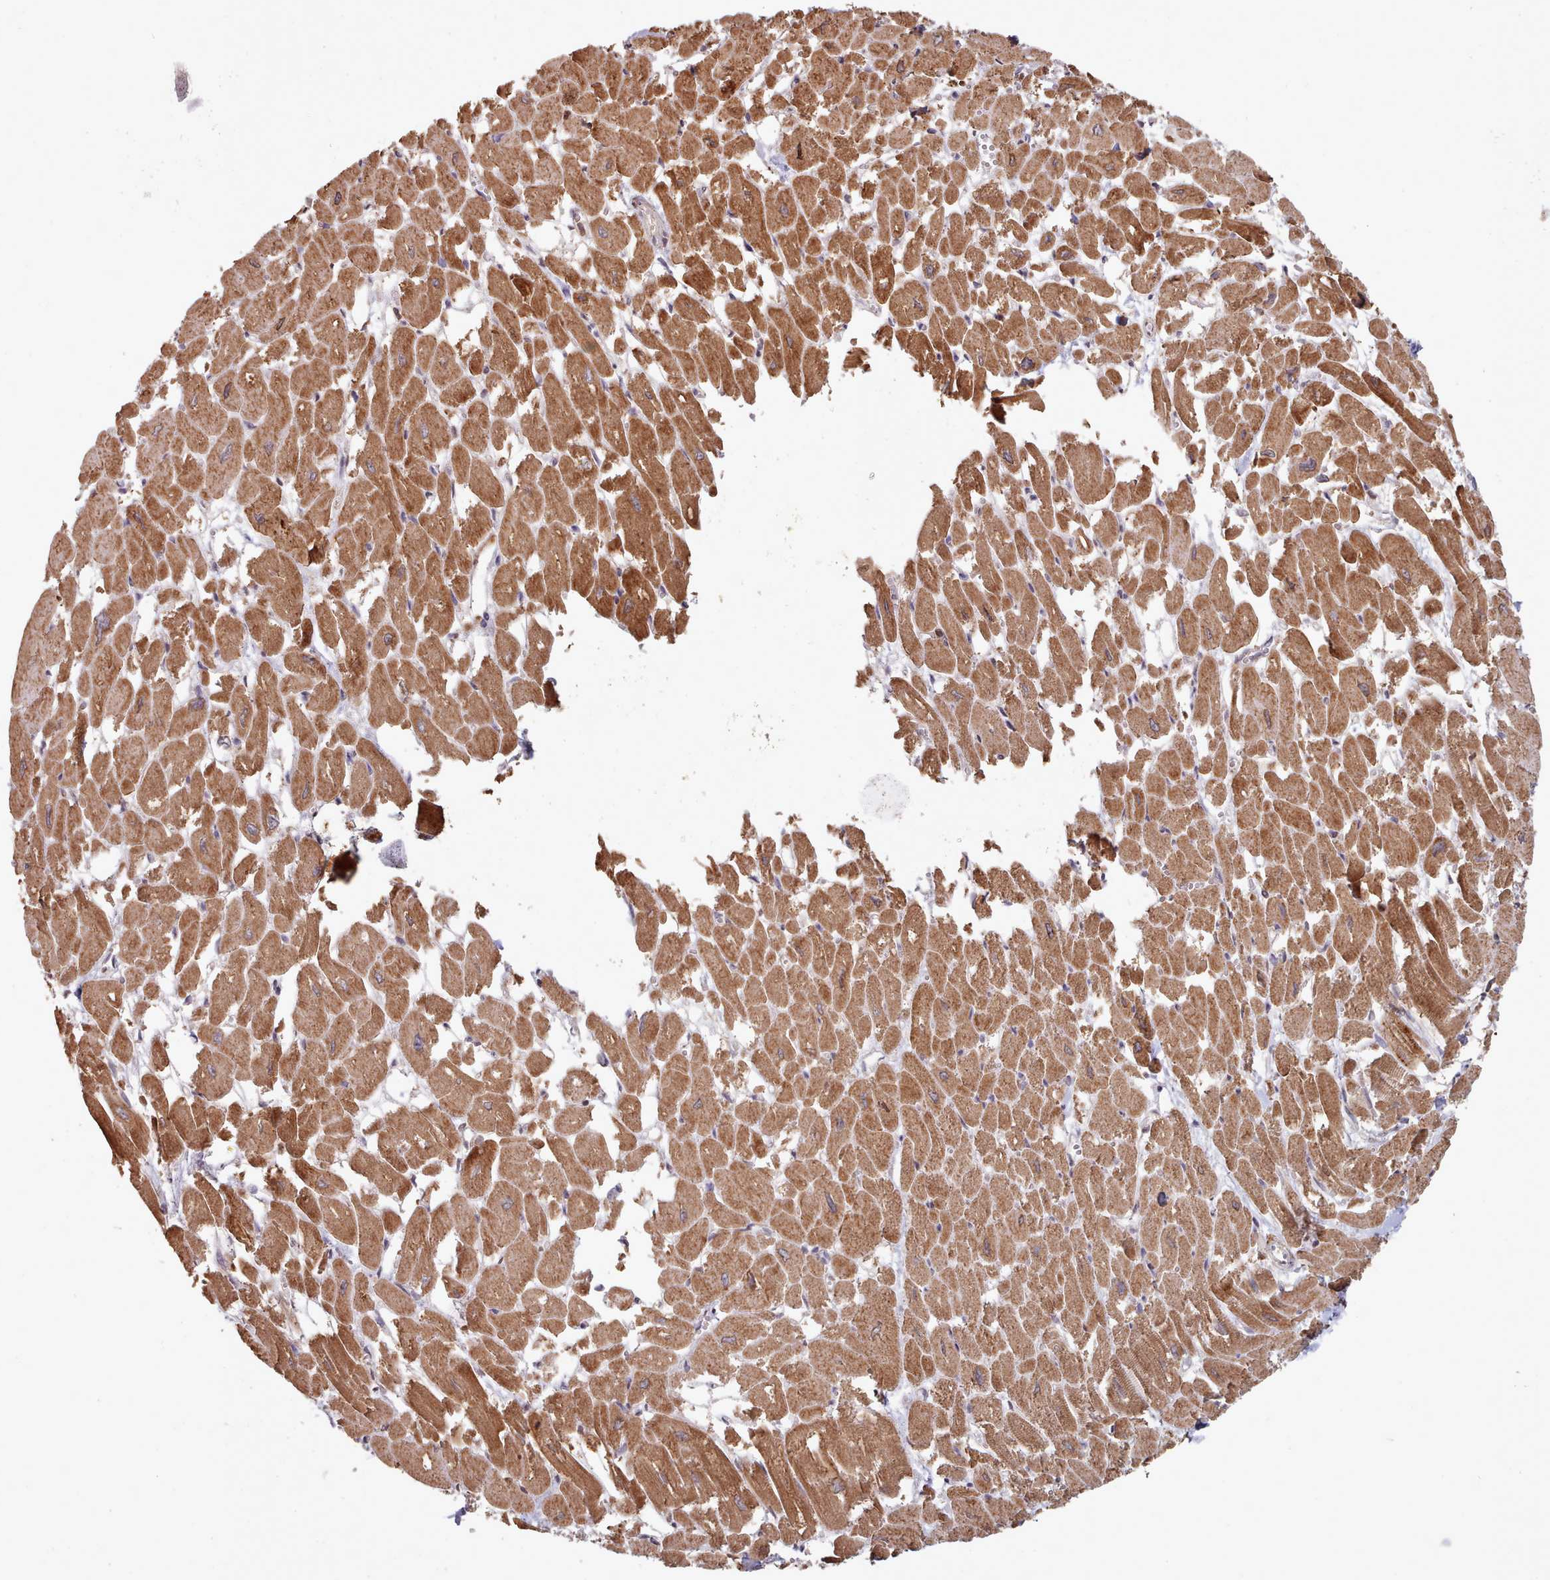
{"staining": {"intensity": "moderate", "quantity": ">75%", "location": "cytoplasmic/membranous"}, "tissue": "heart muscle", "cell_type": "Cardiomyocytes", "image_type": "normal", "snomed": [{"axis": "morphology", "description": "Normal tissue, NOS"}, {"axis": "topography", "description": "Heart"}], "caption": "DAB immunohistochemical staining of benign human heart muscle displays moderate cytoplasmic/membranous protein expression in about >75% of cardiomyocytes.", "gene": "TOR1AIP1", "patient": {"sex": "male", "age": 54}}